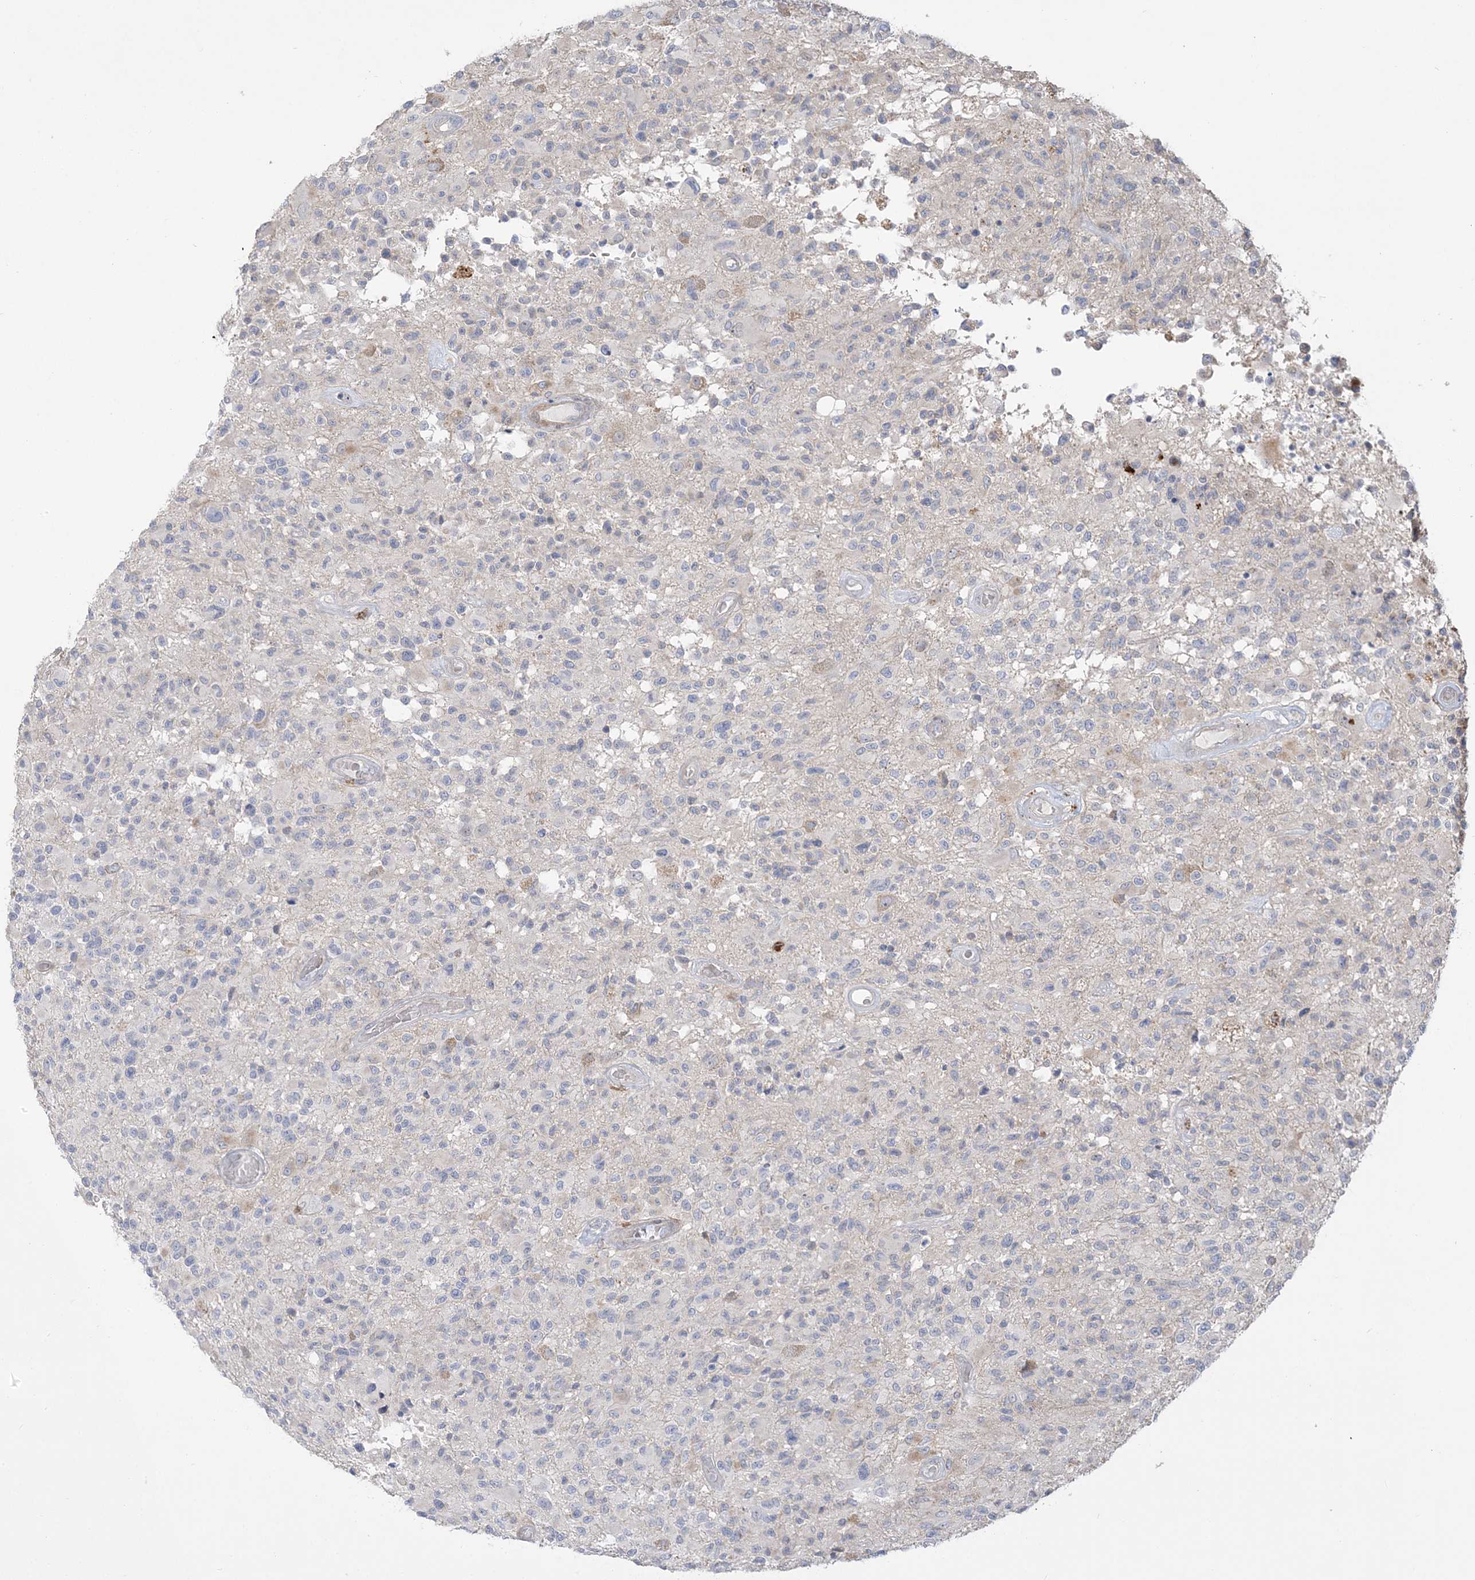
{"staining": {"intensity": "negative", "quantity": "none", "location": "none"}, "tissue": "glioma", "cell_type": "Tumor cells", "image_type": "cancer", "snomed": [{"axis": "morphology", "description": "Glioma, malignant, High grade"}, {"axis": "morphology", "description": "Glioblastoma, NOS"}, {"axis": "topography", "description": "Brain"}], "caption": "Immunohistochemistry (IHC) micrograph of human glioma stained for a protein (brown), which reveals no positivity in tumor cells.", "gene": "HAAO", "patient": {"sex": "male", "age": 60}}